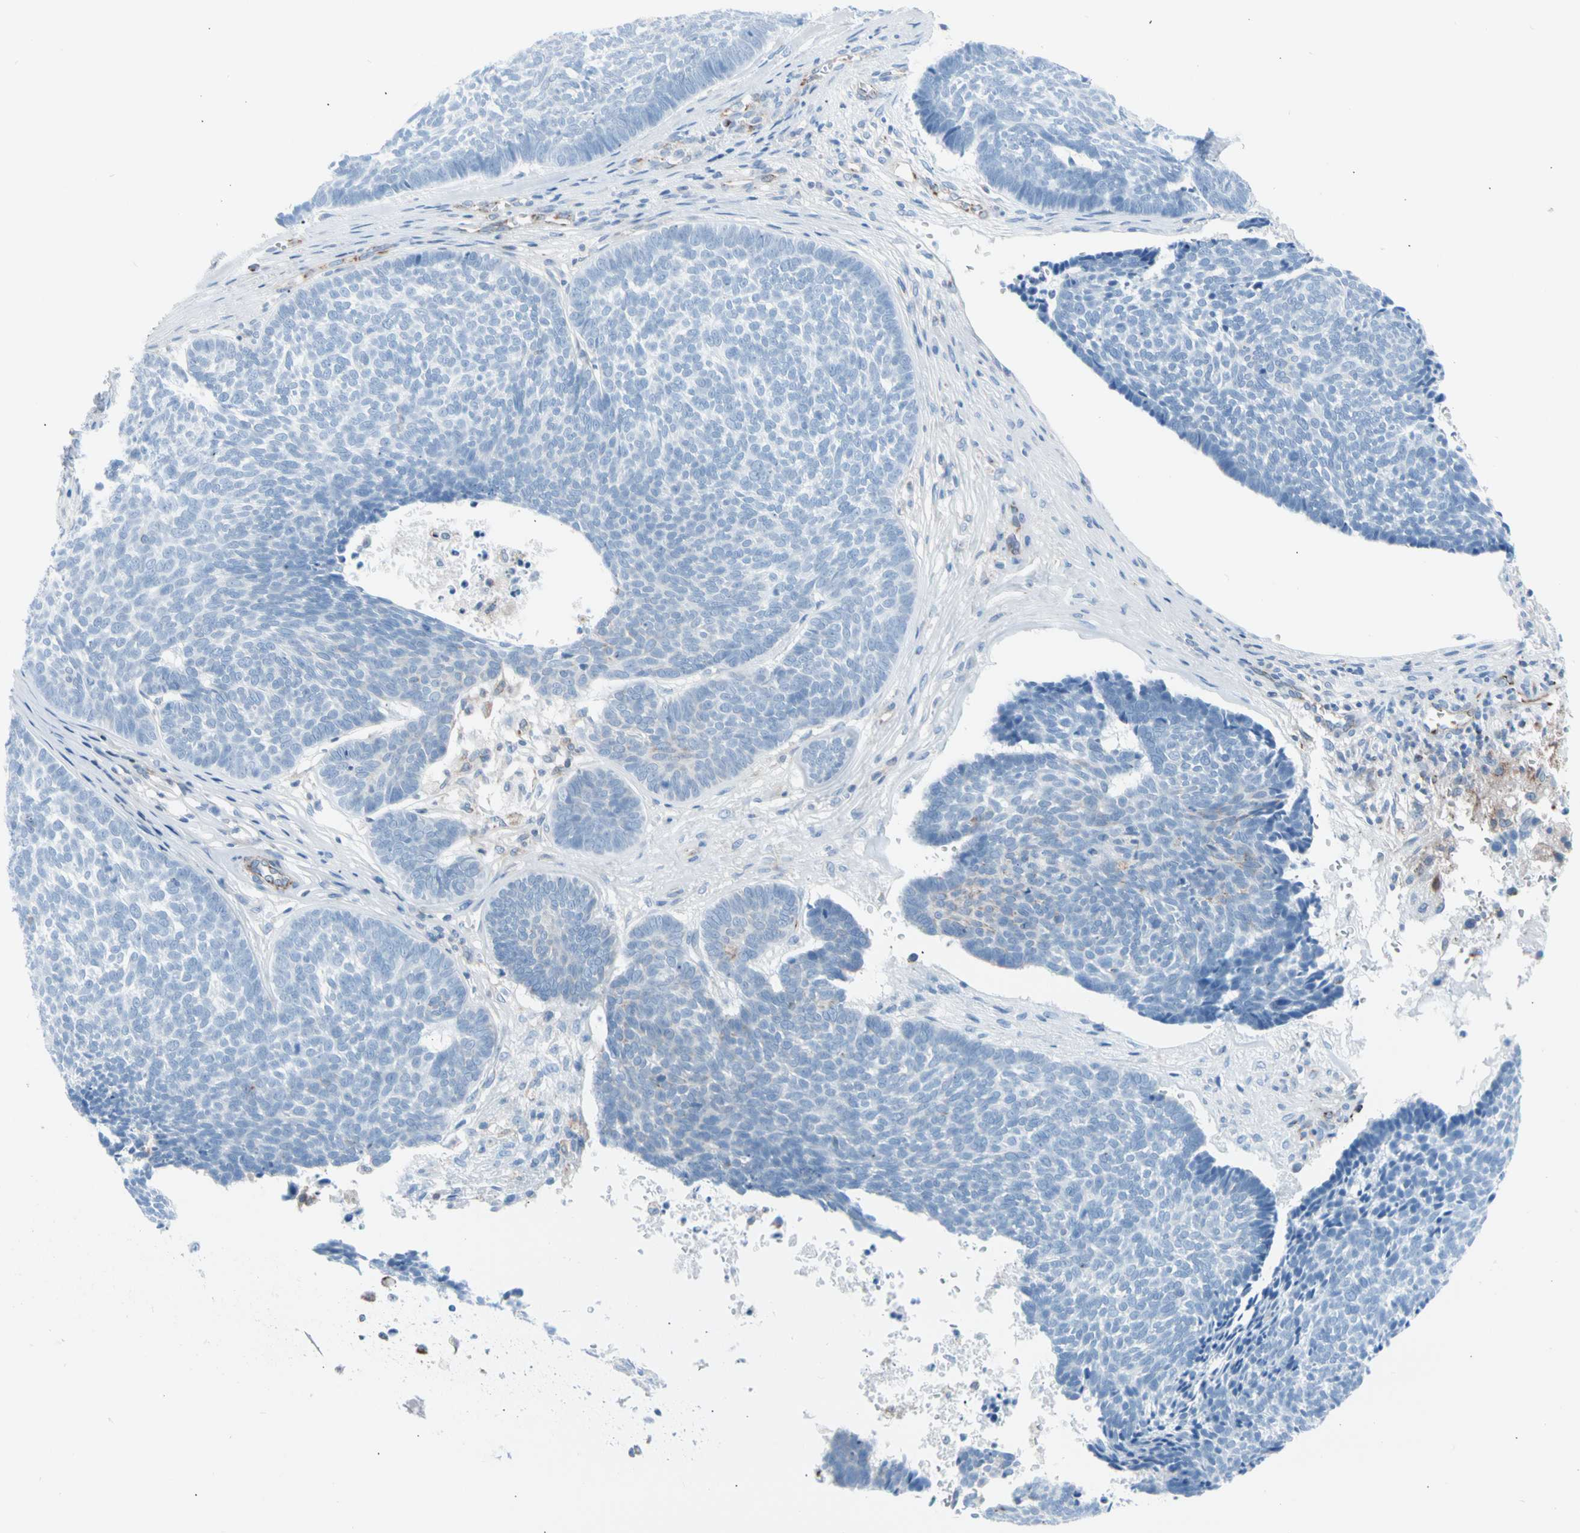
{"staining": {"intensity": "negative", "quantity": "none", "location": "none"}, "tissue": "skin cancer", "cell_type": "Tumor cells", "image_type": "cancer", "snomed": [{"axis": "morphology", "description": "Basal cell carcinoma"}, {"axis": "topography", "description": "Skin"}], "caption": "An immunohistochemistry photomicrograph of skin basal cell carcinoma is shown. There is no staining in tumor cells of skin basal cell carcinoma. The staining is performed using DAB (3,3'-diaminobenzidine) brown chromogen with nuclei counter-stained in using hematoxylin.", "gene": "HK1", "patient": {"sex": "male", "age": 84}}